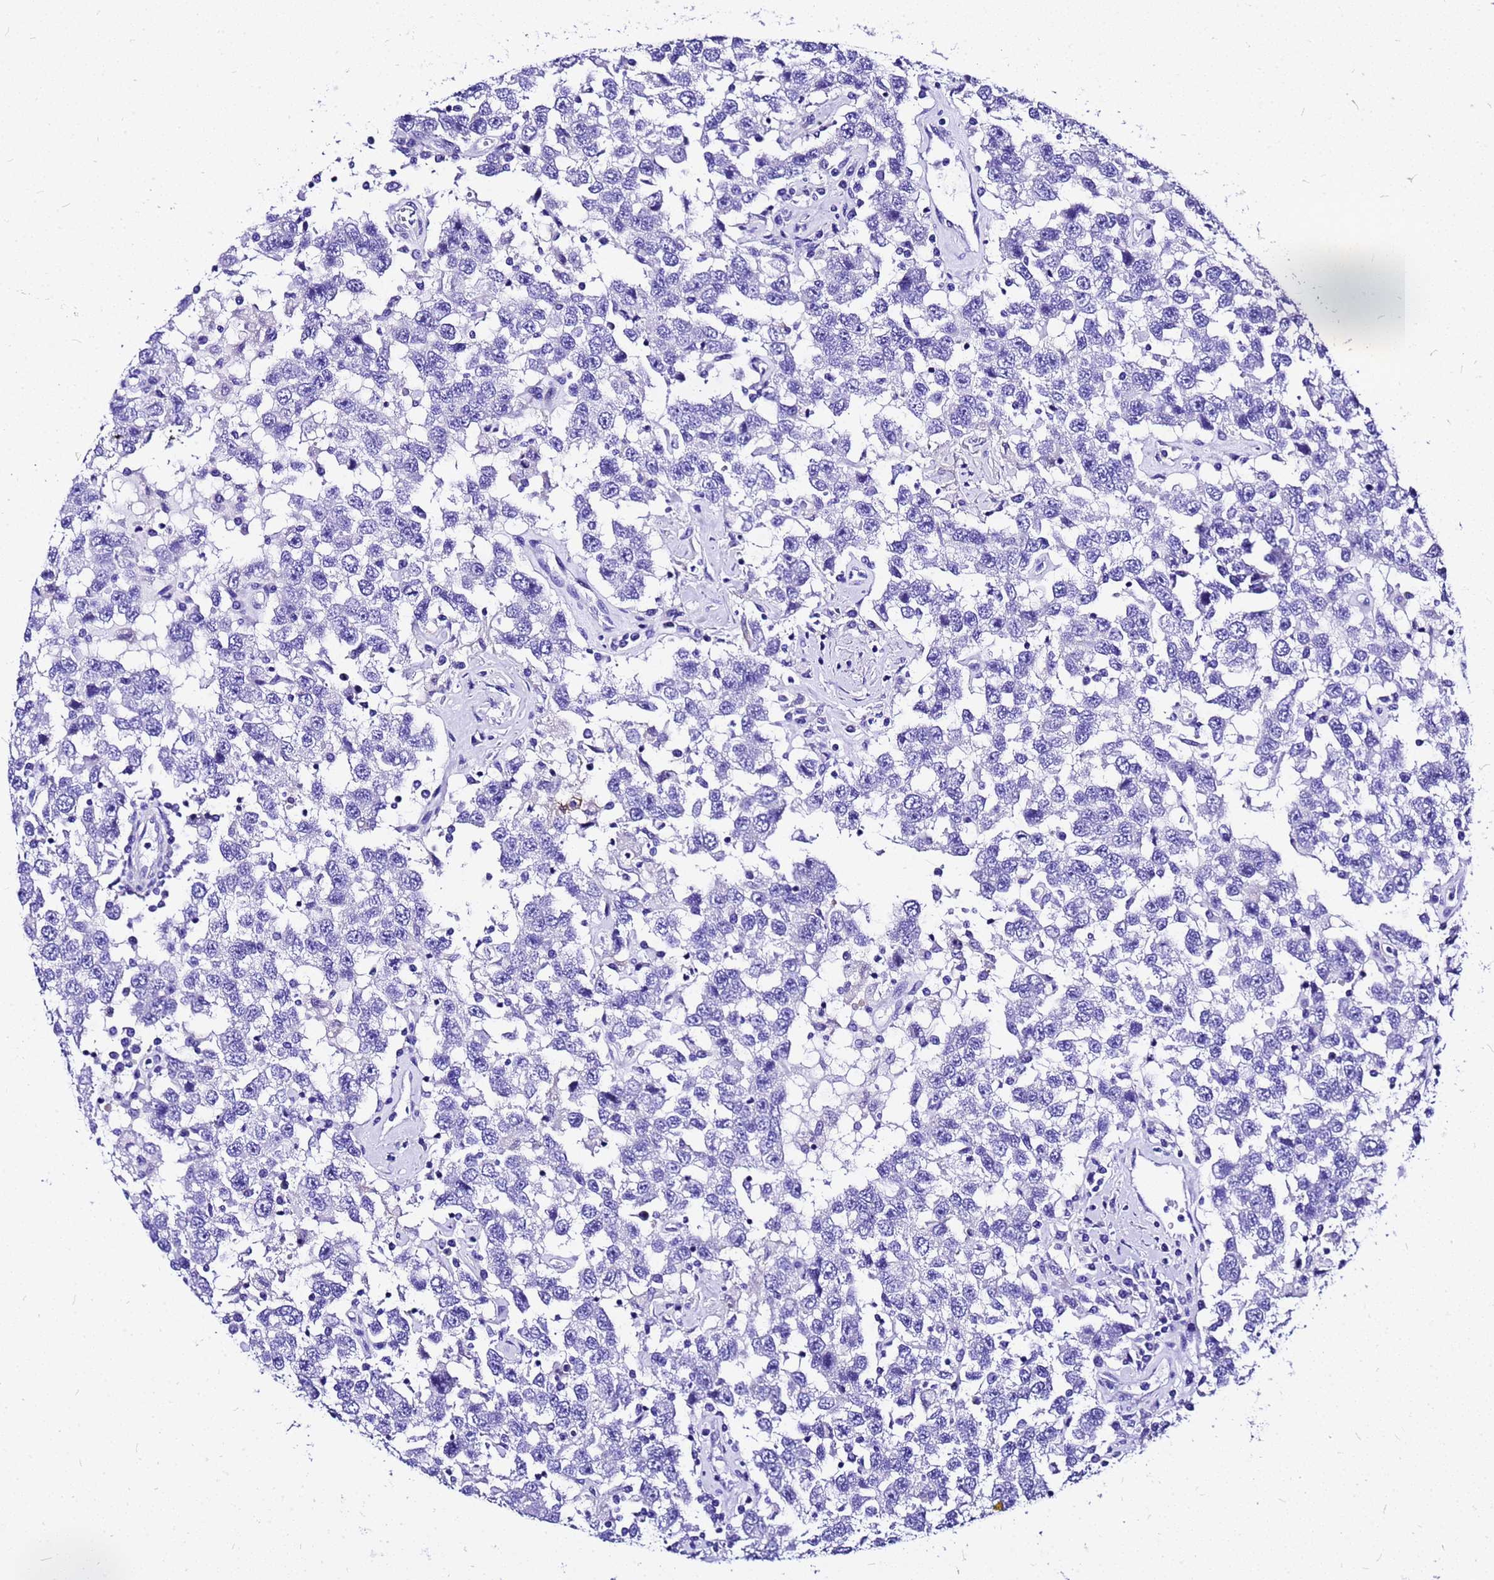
{"staining": {"intensity": "negative", "quantity": "none", "location": "none"}, "tissue": "testis cancer", "cell_type": "Tumor cells", "image_type": "cancer", "snomed": [{"axis": "morphology", "description": "Seminoma, NOS"}, {"axis": "topography", "description": "Testis"}], "caption": "IHC photomicrograph of human testis cancer (seminoma) stained for a protein (brown), which demonstrates no expression in tumor cells. Brightfield microscopy of immunohistochemistry stained with DAB (brown) and hematoxylin (blue), captured at high magnification.", "gene": "HERC4", "patient": {"sex": "male", "age": 41}}